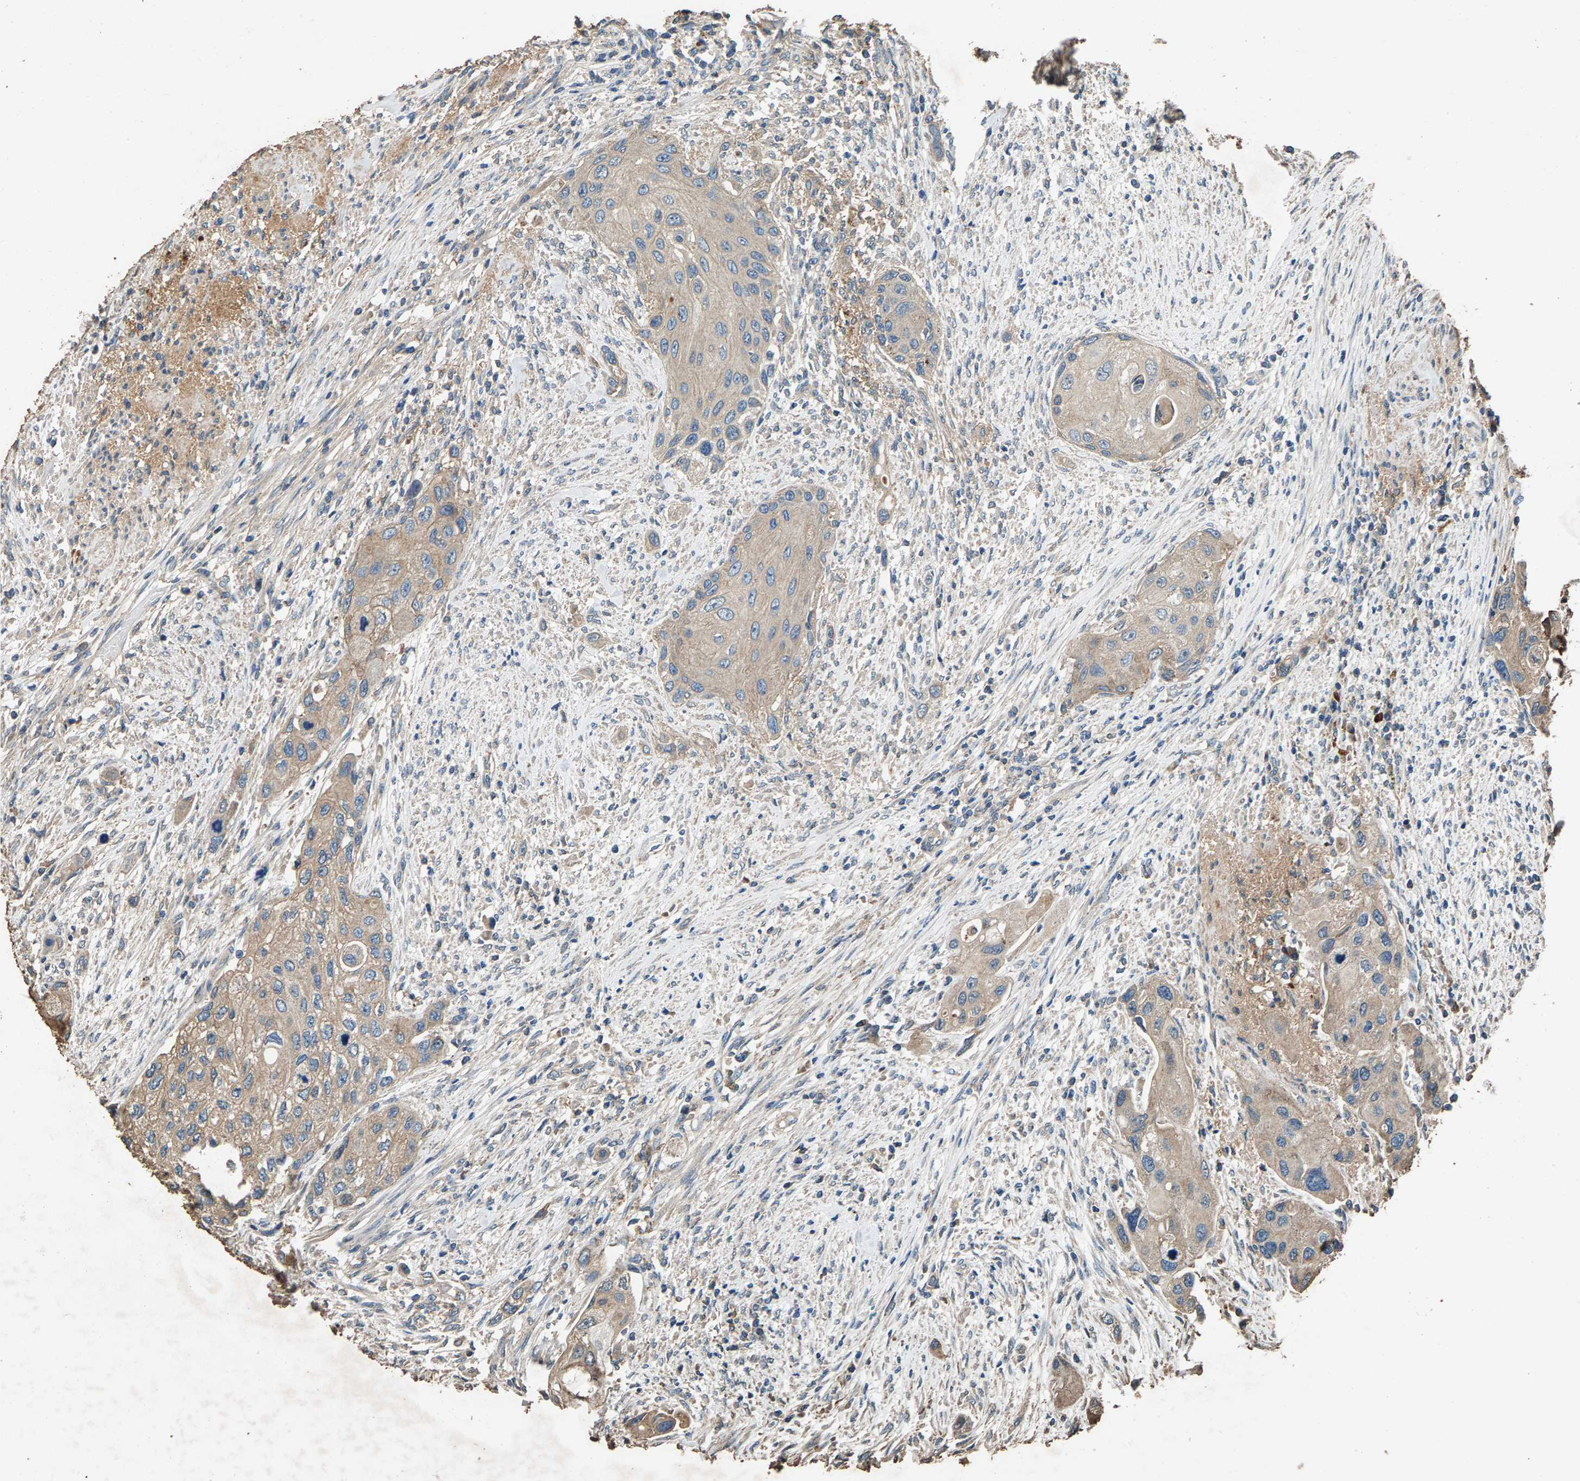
{"staining": {"intensity": "weak", "quantity": "25%-75%", "location": "cytoplasmic/membranous"}, "tissue": "urothelial cancer", "cell_type": "Tumor cells", "image_type": "cancer", "snomed": [{"axis": "morphology", "description": "Urothelial carcinoma, High grade"}, {"axis": "topography", "description": "Urinary bladder"}], "caption": "Tumor cells exhibit low levels of weak cytoplasmic/membranous staining in approximately 25%-75% of cells in urothelial cancer.", "gene": "MRPL27", "patient": {"sex": "female", "age": 56}}